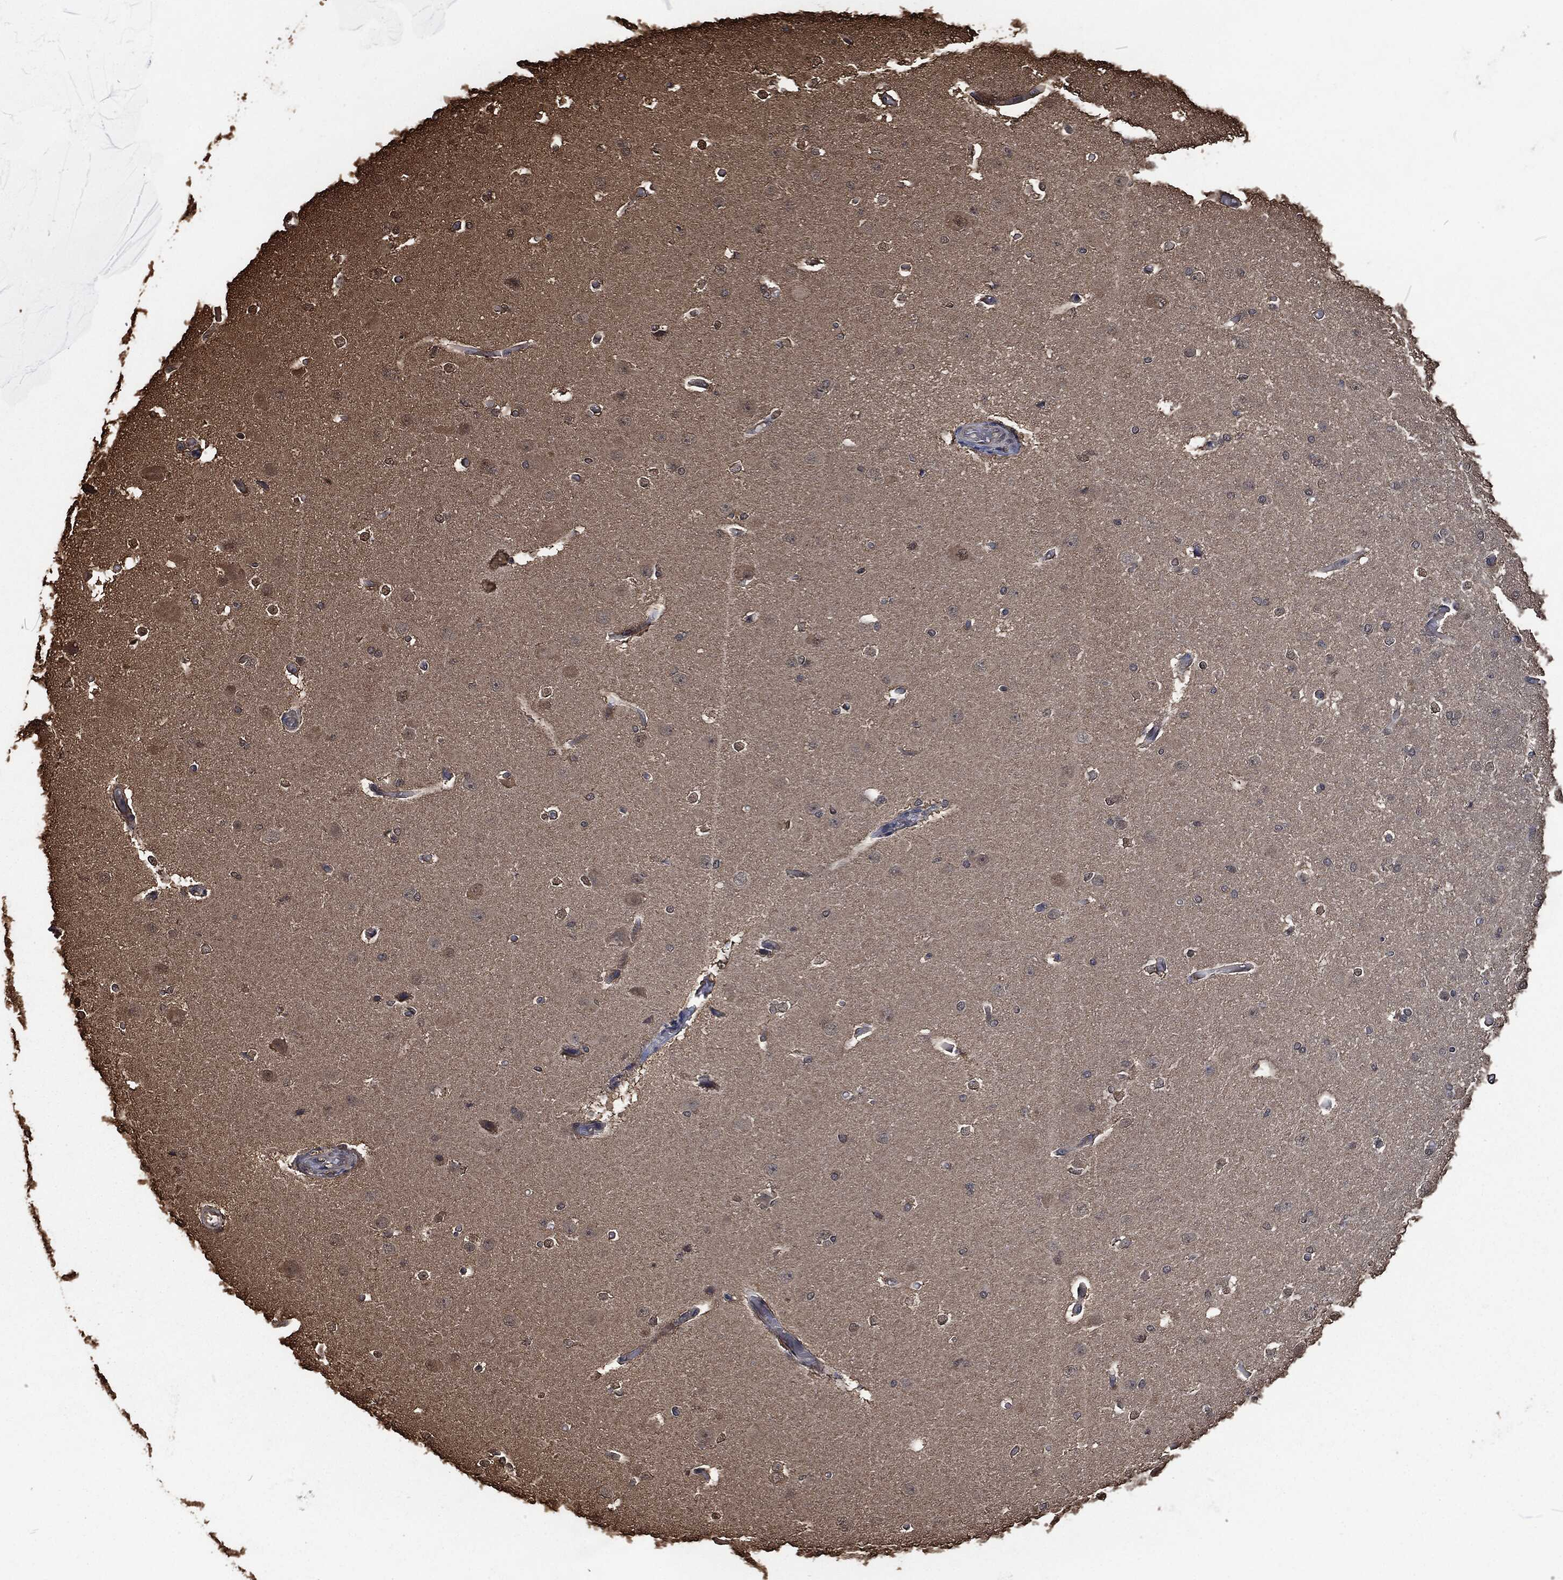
{"staining": {"intensity": "negative", "quantity": "none", "location": "none"}, "tissue": "cerebral cortex", "cell_type": "Endothelial cells", "image_type": "normal", "snomed": [{"axis": "morphology", "description": "Normal tissue, NOS"}, {"axis": "morphology", "description": "Inflammation, NOS"}, {"axis": "topography", "description": "Cerebral cortex"}], "caption": "The immunohistochemistry histopathology image has no significant positivity in endothelial cells of cerebral cortex.", "gene": "PRDX4", "patient": {"sex": "male", "age": 6}}